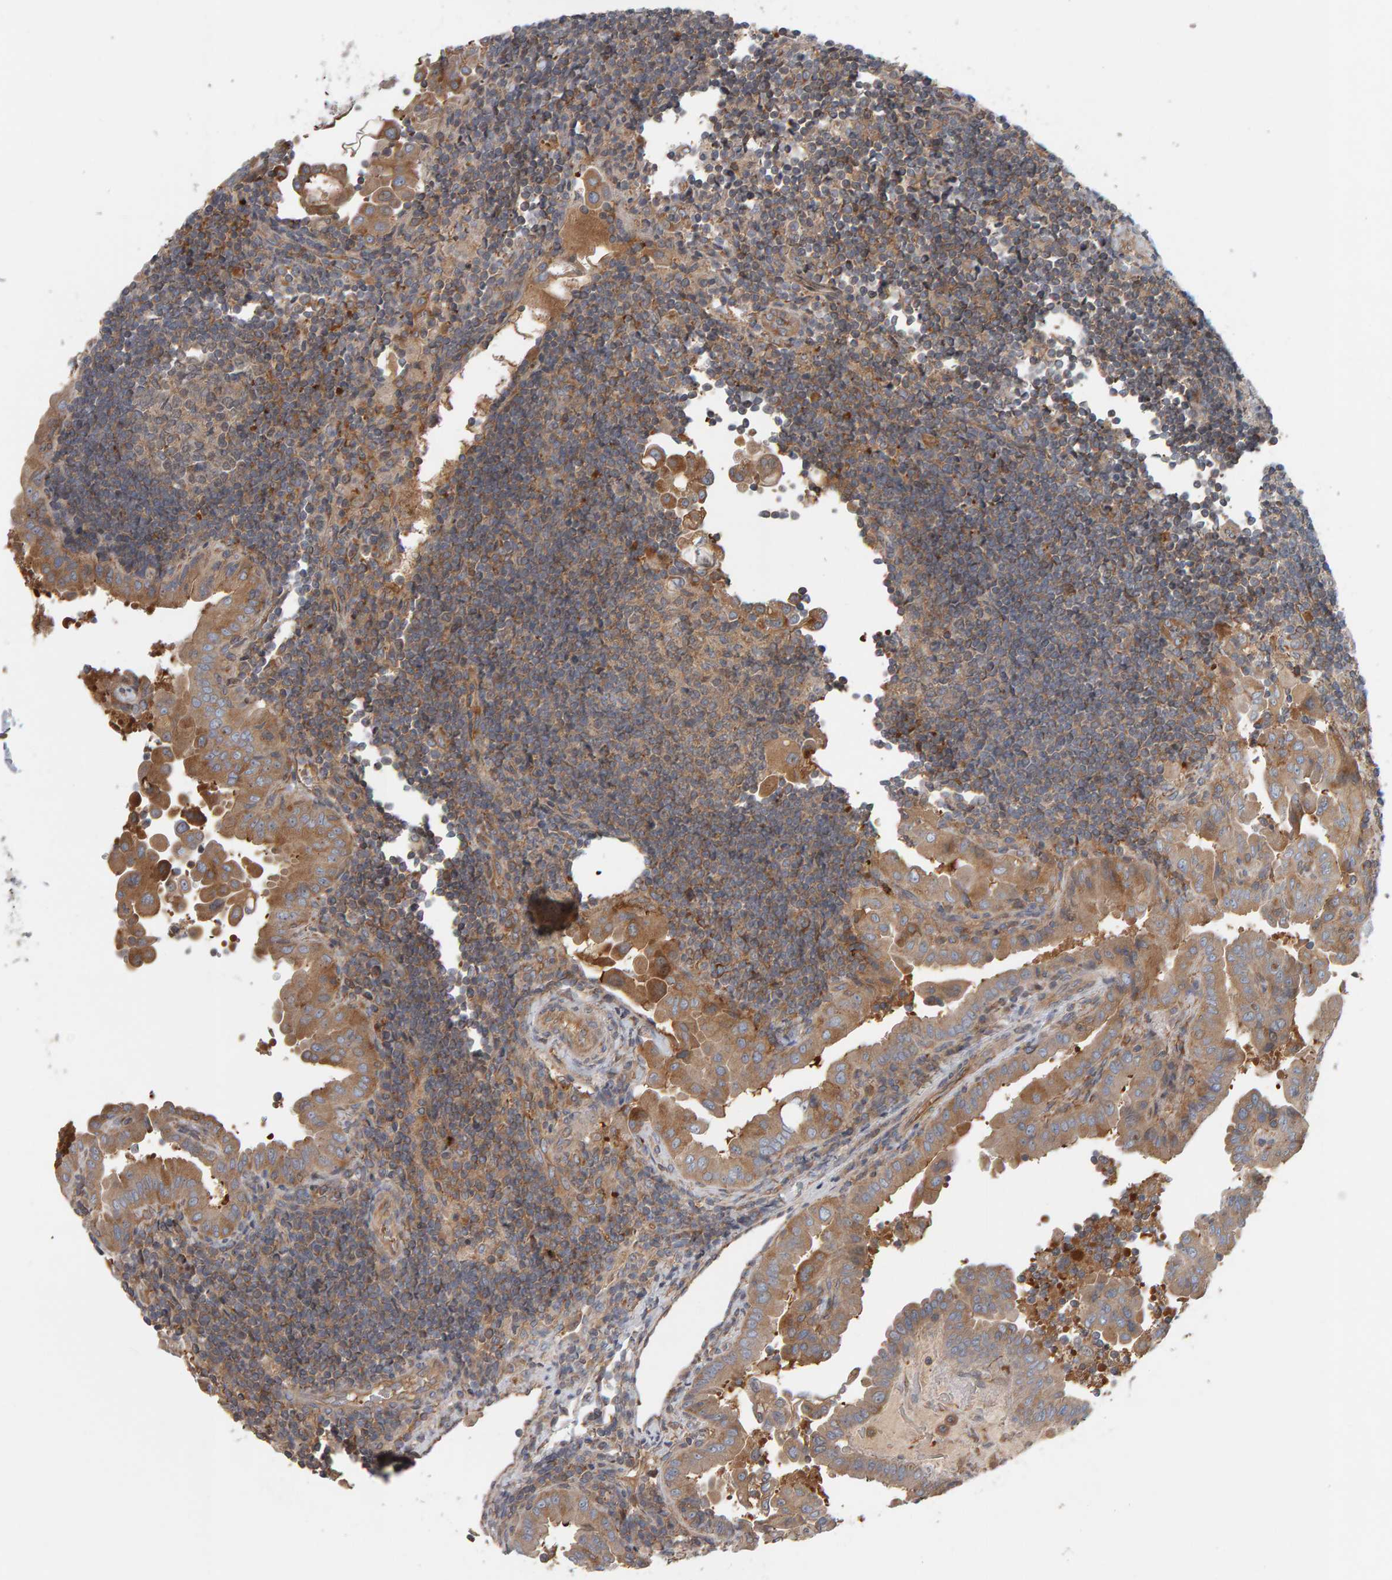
{"staining": {"intensity": "moderate", "quantity": ">75%", "location": "cytoplasmic/membranous"}, "tissue": "thyroid cancer", "cell_type": "Tumor cells", "image_type": "cancer", "snomed": [{"axis": "morphology", "description": "Papillary adenocarcinoma, NOS"}, {"axis": "topography", "description": "Thyroid gland"}], "caption": "DAB immunohistochemical staining of thyroid cancer displays moderate cytoplasmic/membranous protein expression in about >75% of tumor cells.", "gene": "C9orf72", "patient": {"sex": "male", "age": 33}}